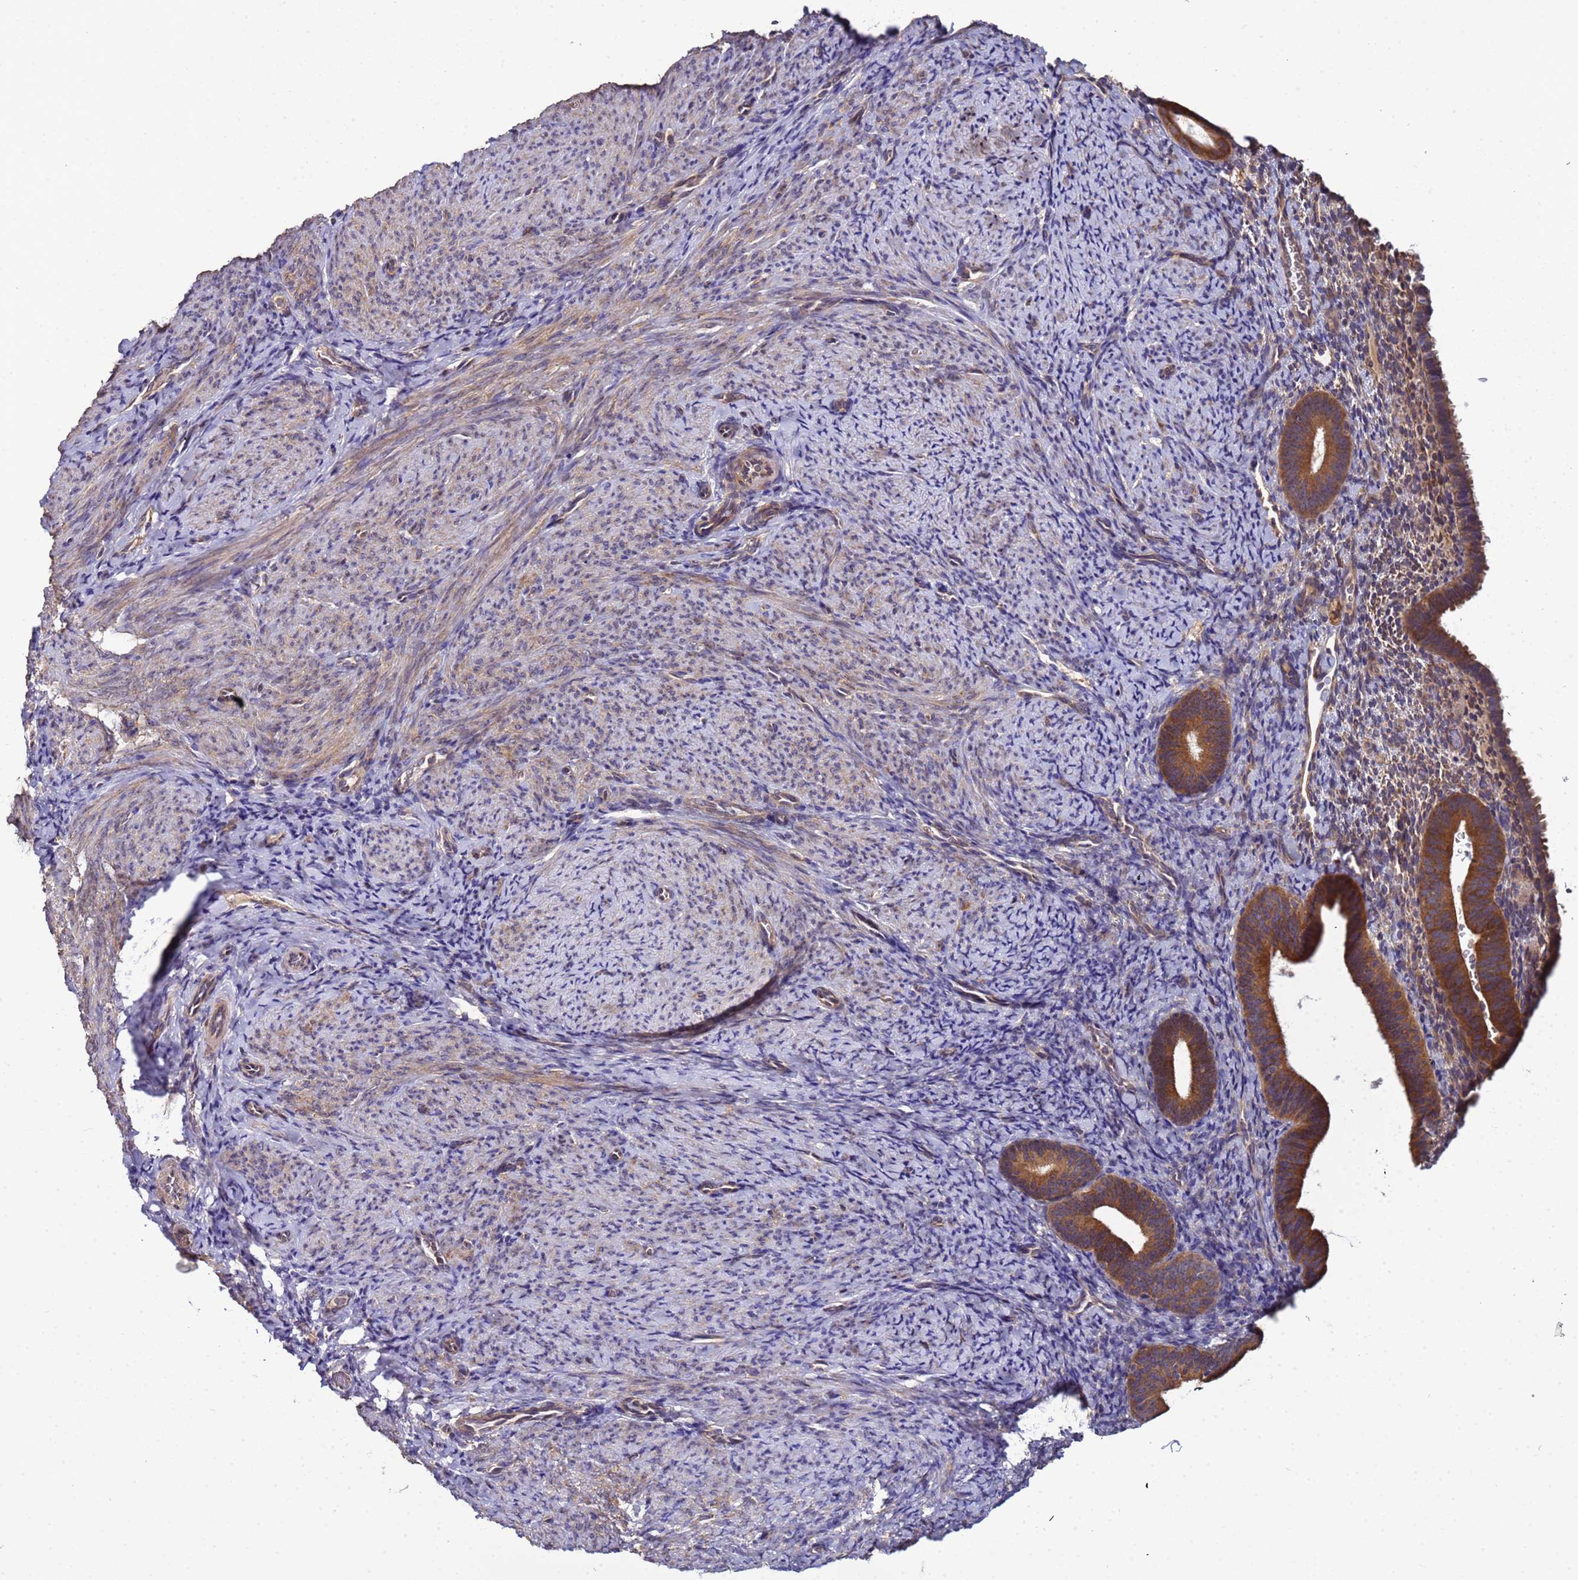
{"staining": {"intensity": "negative", "quantity": "none", "location": "none"}, "tissue": "endometrium", "cell_type": "Cells in endometrial stroma", "image_type": "normal", "snomed": [{"axis": "morphology", "description": "Normal tissue, NOS"}, {"axis": "topography", "description": "Endometrium"}], "caption": "IHC image of benign endometrium: human endometrium stained with DAB displays no significant protein positivity in cells in endometrial stroma.", "gene": "ELMOD2", "patient": {"sex": "female", "age": 65}}